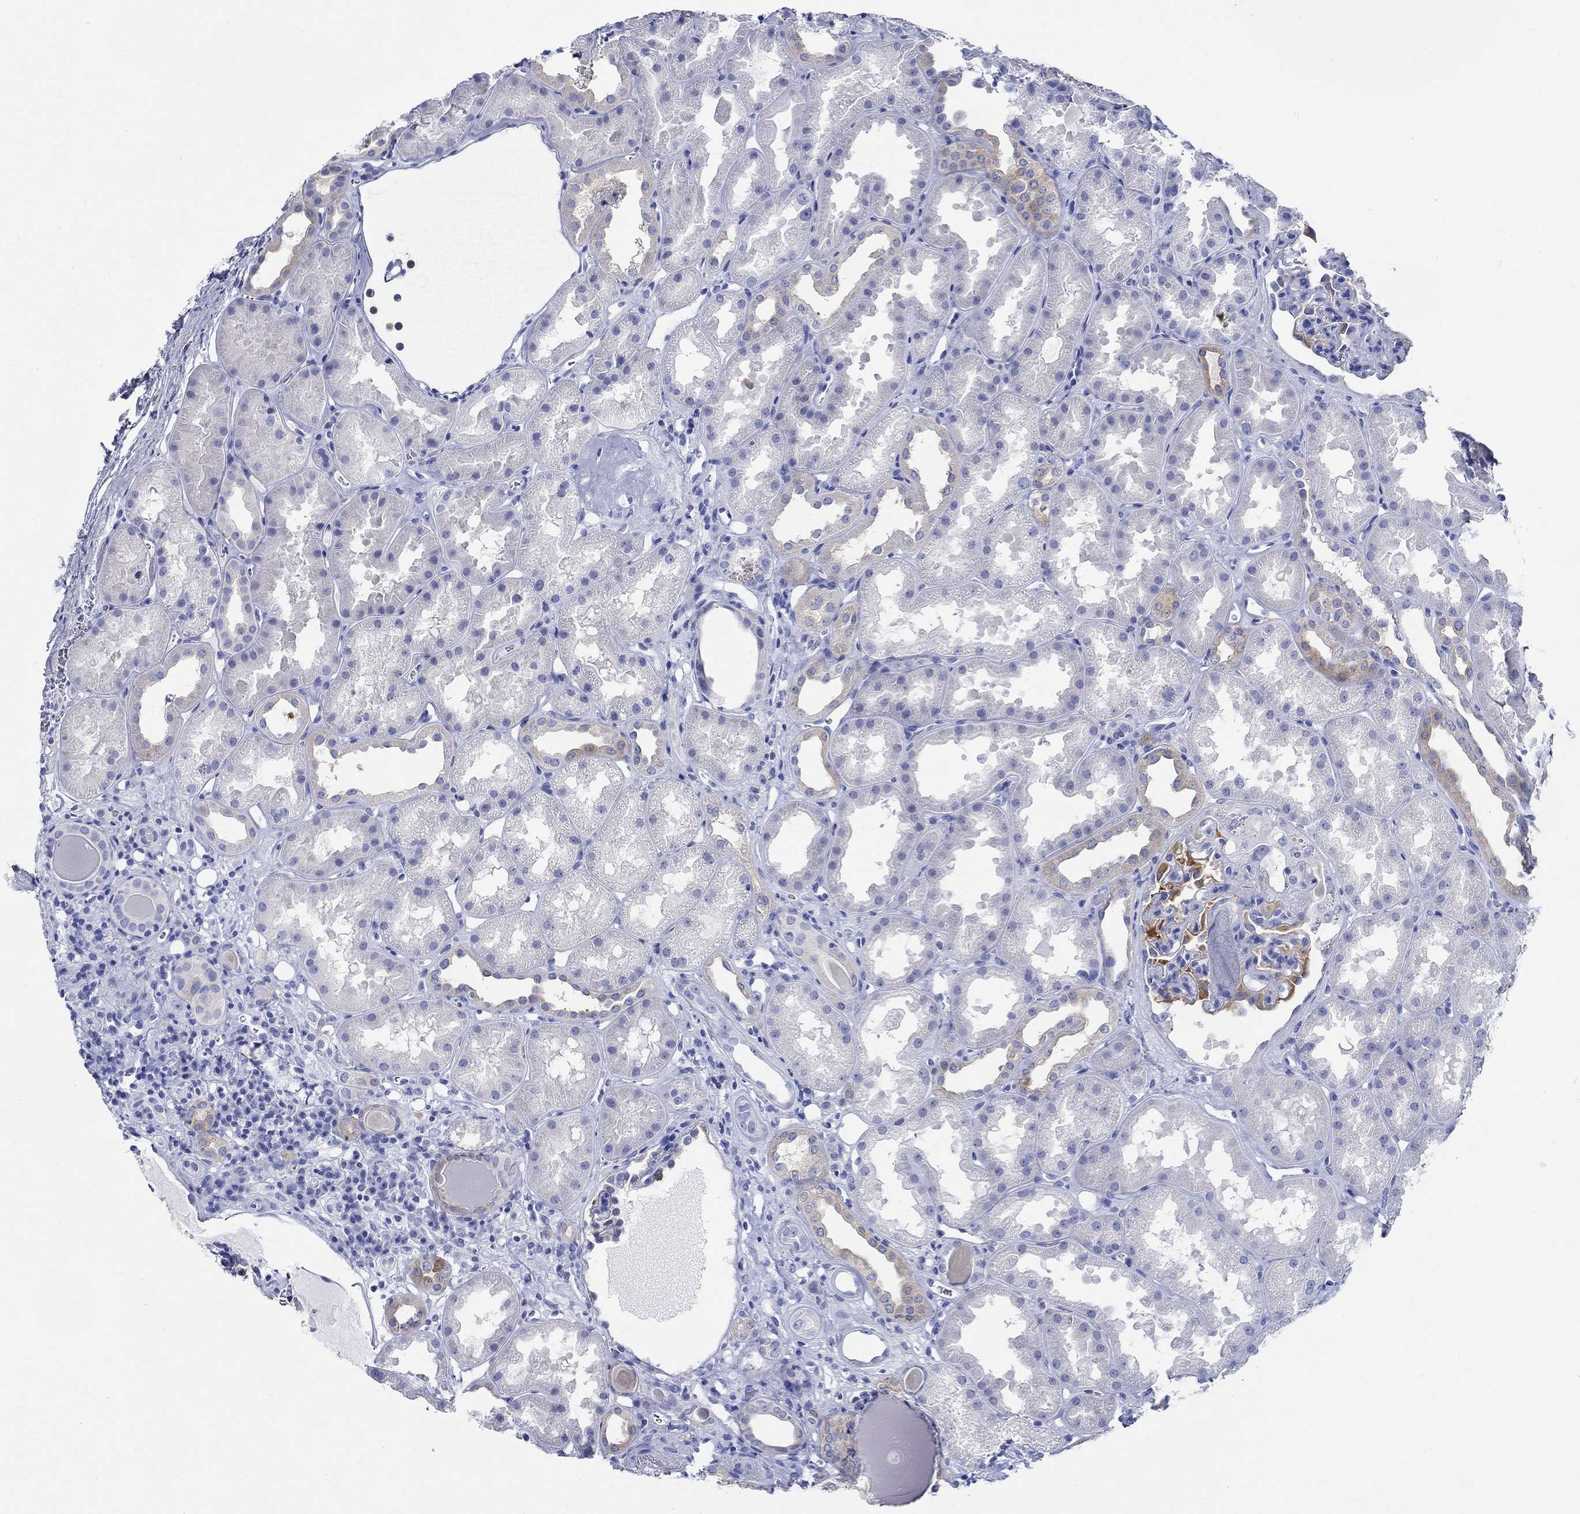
{"staining": {"intensity": "negative", "quantity": "none", "location": "none"}, "tissue": "kidney", "cell_type": "Cells in glomeruli", "image_type": "normal", "snomed": [{"axis": "morphology", "description": "Normal tissue, NOS"}, {"axis": "topography", "description": "Kidney"}], "caption": "Benign kidney was stained to show a protein in brown. There is no significant expression in cells in glomeruli.", "gene": "FBXO2", "patient": {"sex": "male", "age": 61}}